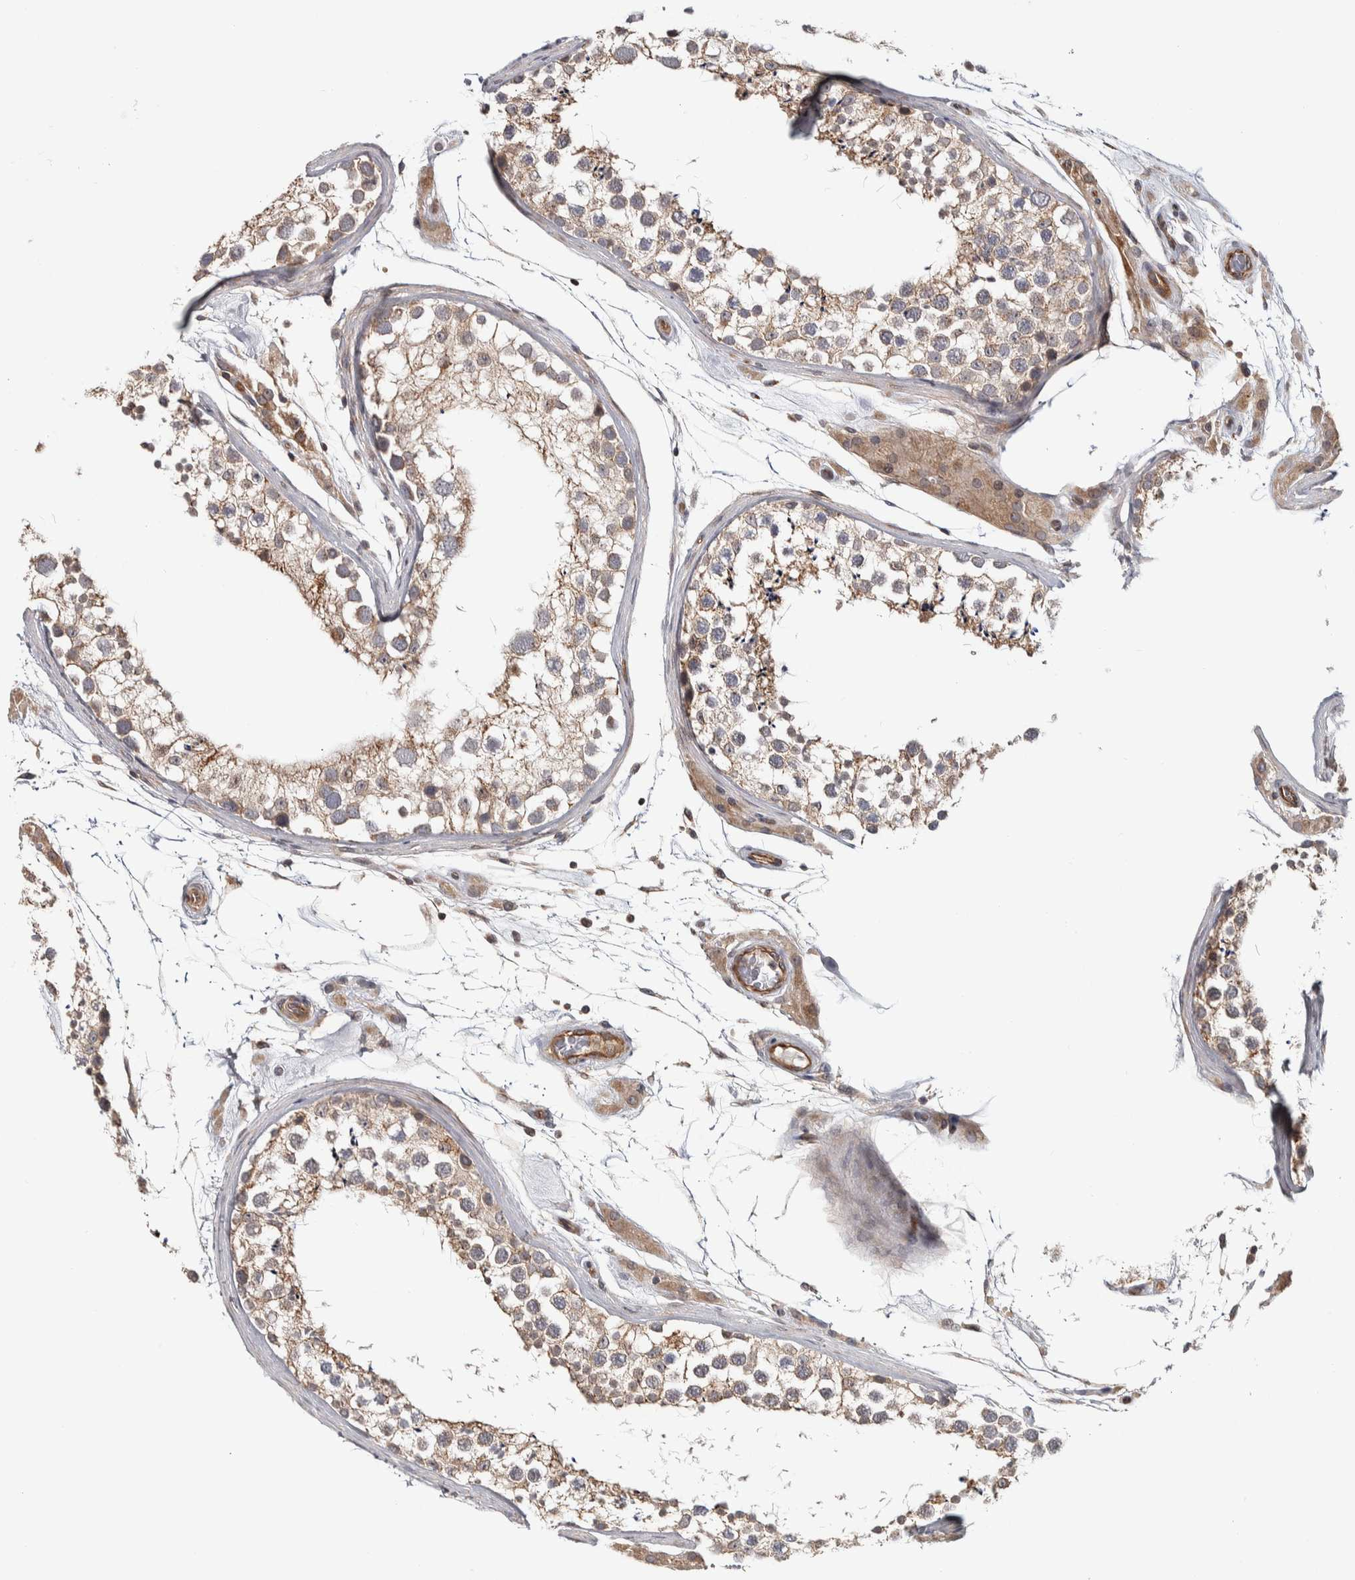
{"staining": {"intensity": "weak", "quantity": ">75%", "location": "cytoplasmic/membranous"}, "tissue": "testis", "cell_type": "Cells in seminiferous ducts", "image_type": "normal", "snomed": [{"axis": "morphology", "description": "Normal tissue, NOS"}, {"axis": "topography", "description": "Testis"}], "caption": "Brown immunohistochemical staining in normal human testis demonstrates weak cytoplasmic/membranous expression in approximately >75% of cells in seminiferous ducts.", "gene": "CHMP4C", "patient": {"sex": "male", "age": 46}}